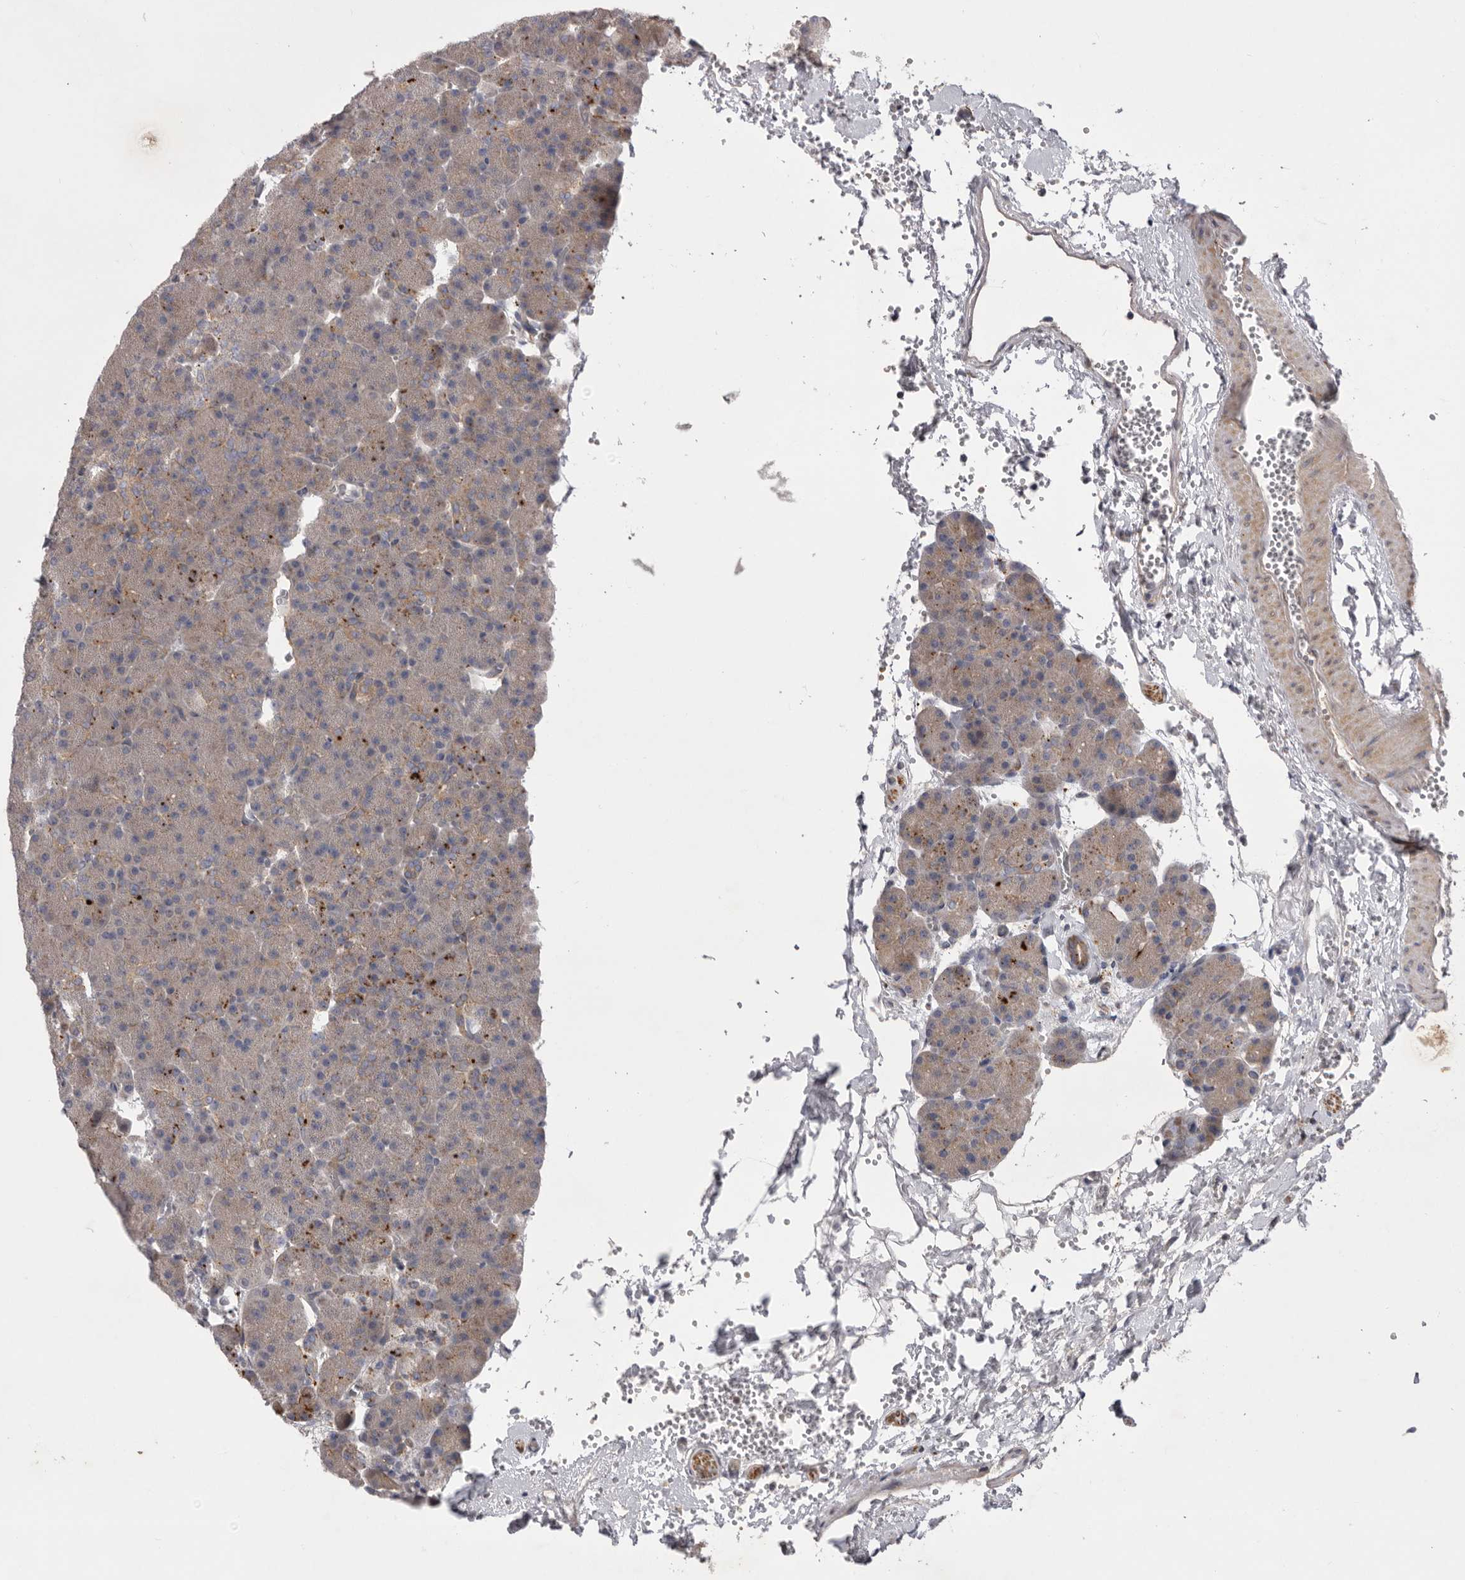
{"staining": {"intensity": "moderate", "quantity": "<25%", "location": "cytoplasmic/membranous"}, "tissue": "pancreas", "cell_type": "Exocrine glandular cells", "image_type": "normal", "snomed": [{"axis": "morphology", "description": "Normal tissue, NOS"}, {"axis": "morphology", "description": "Carcinoid, malignant, NOS"}, {"axis": "topography", "description": "Pancreas"}], "caption": "About <25% of exocrine glandular cells in benign pancreas display moderate cytoplasmic/membranous protein expression as visualized by brown immunohistochemical staining.", "gene": "WDR47", "patient": {"sex": "female", "age": 35}}